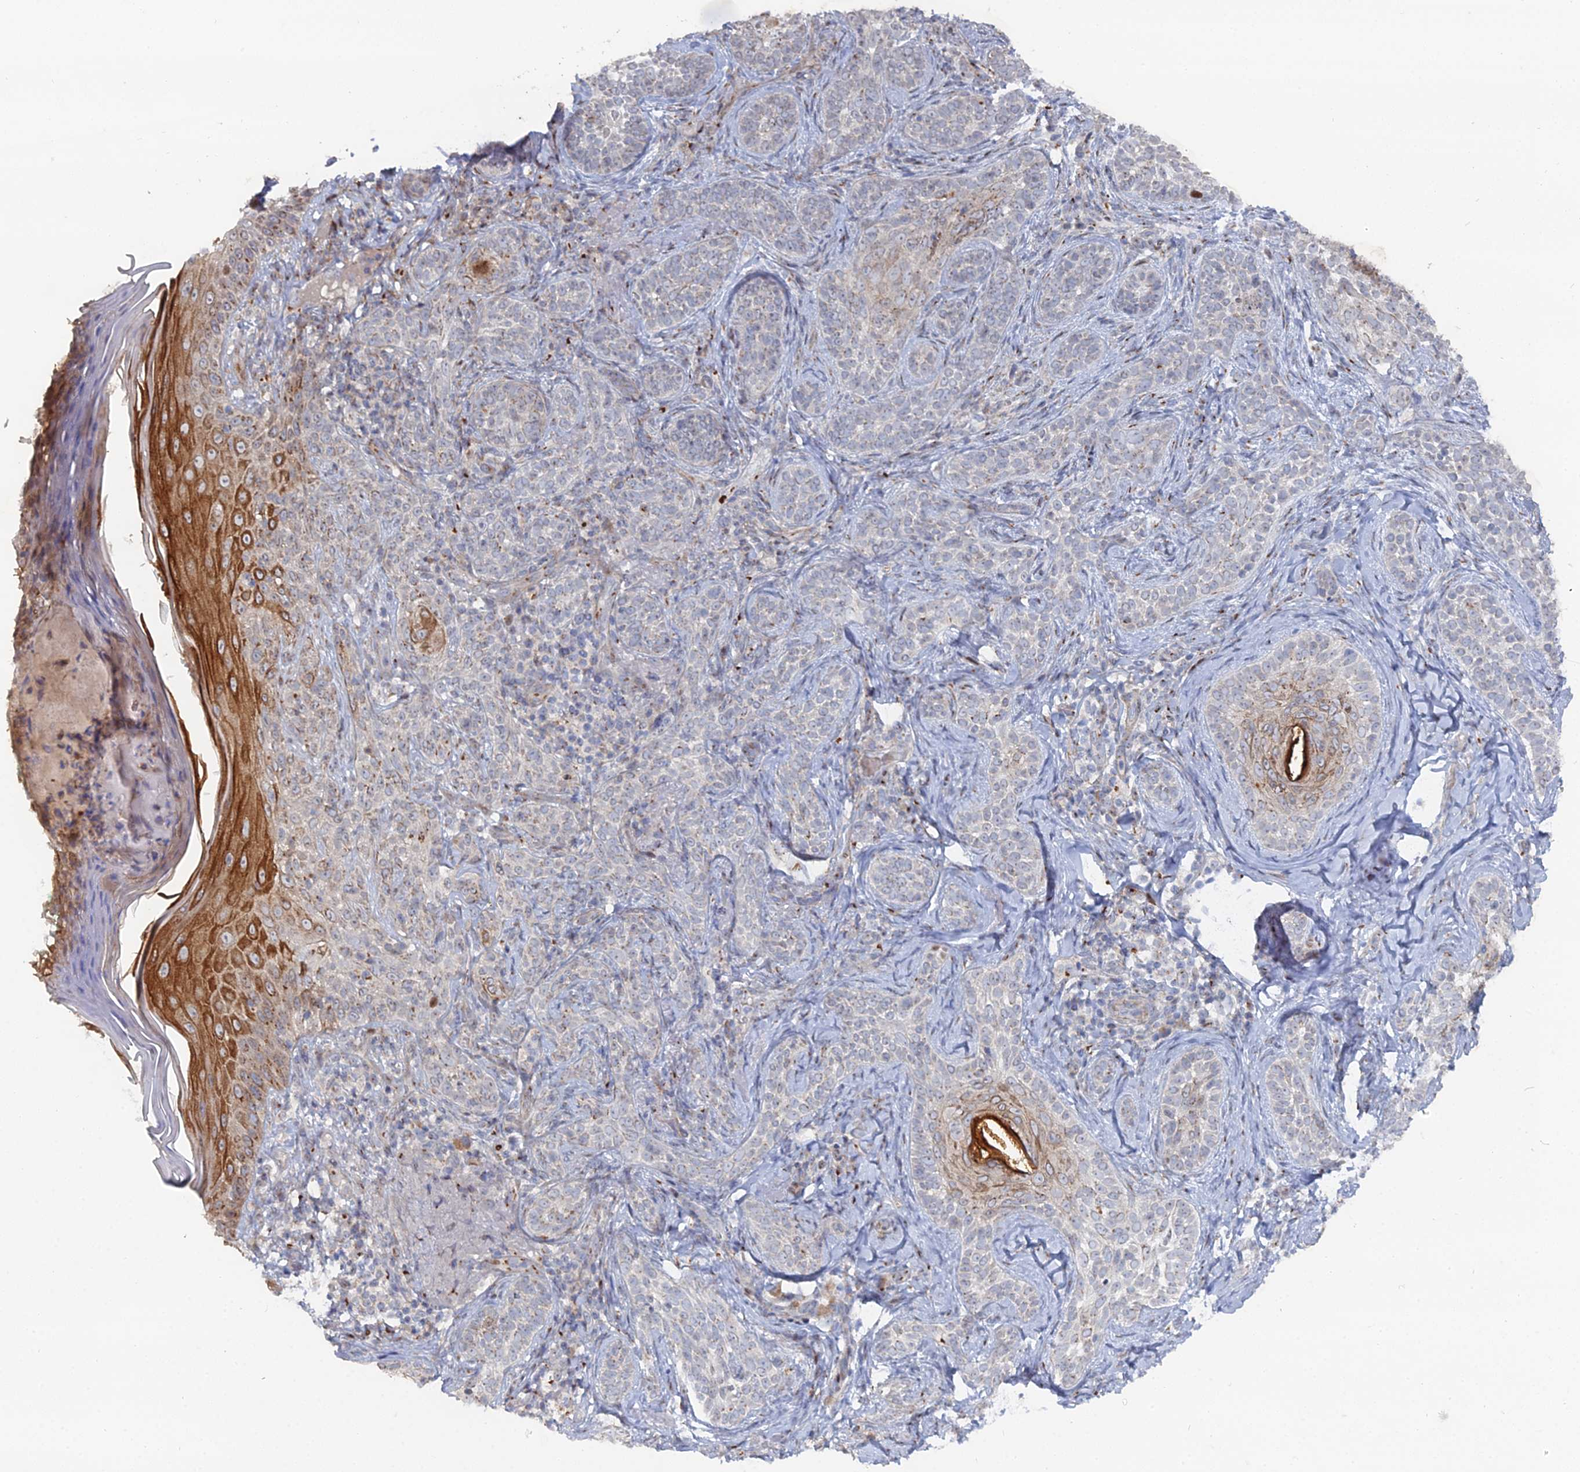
{"staining": {"intensity": "weak", "quantity": "<25%", "location": "cytoplasmic/membranous"}, "tissue": "skin cancer", "cell_type": "Tumor cells", "image_type": "cancer", "snomed": [{"axis": "morphology", "description": "Basal cell carcinoma"}, {"axis": "topography", "description": "Skin"}], "caption": "Tumor cells show no significant protein expression in basal cell carcinoma (skin).", "gene": "SGMS1", "patient": {"sex": "male", "age": 71}}